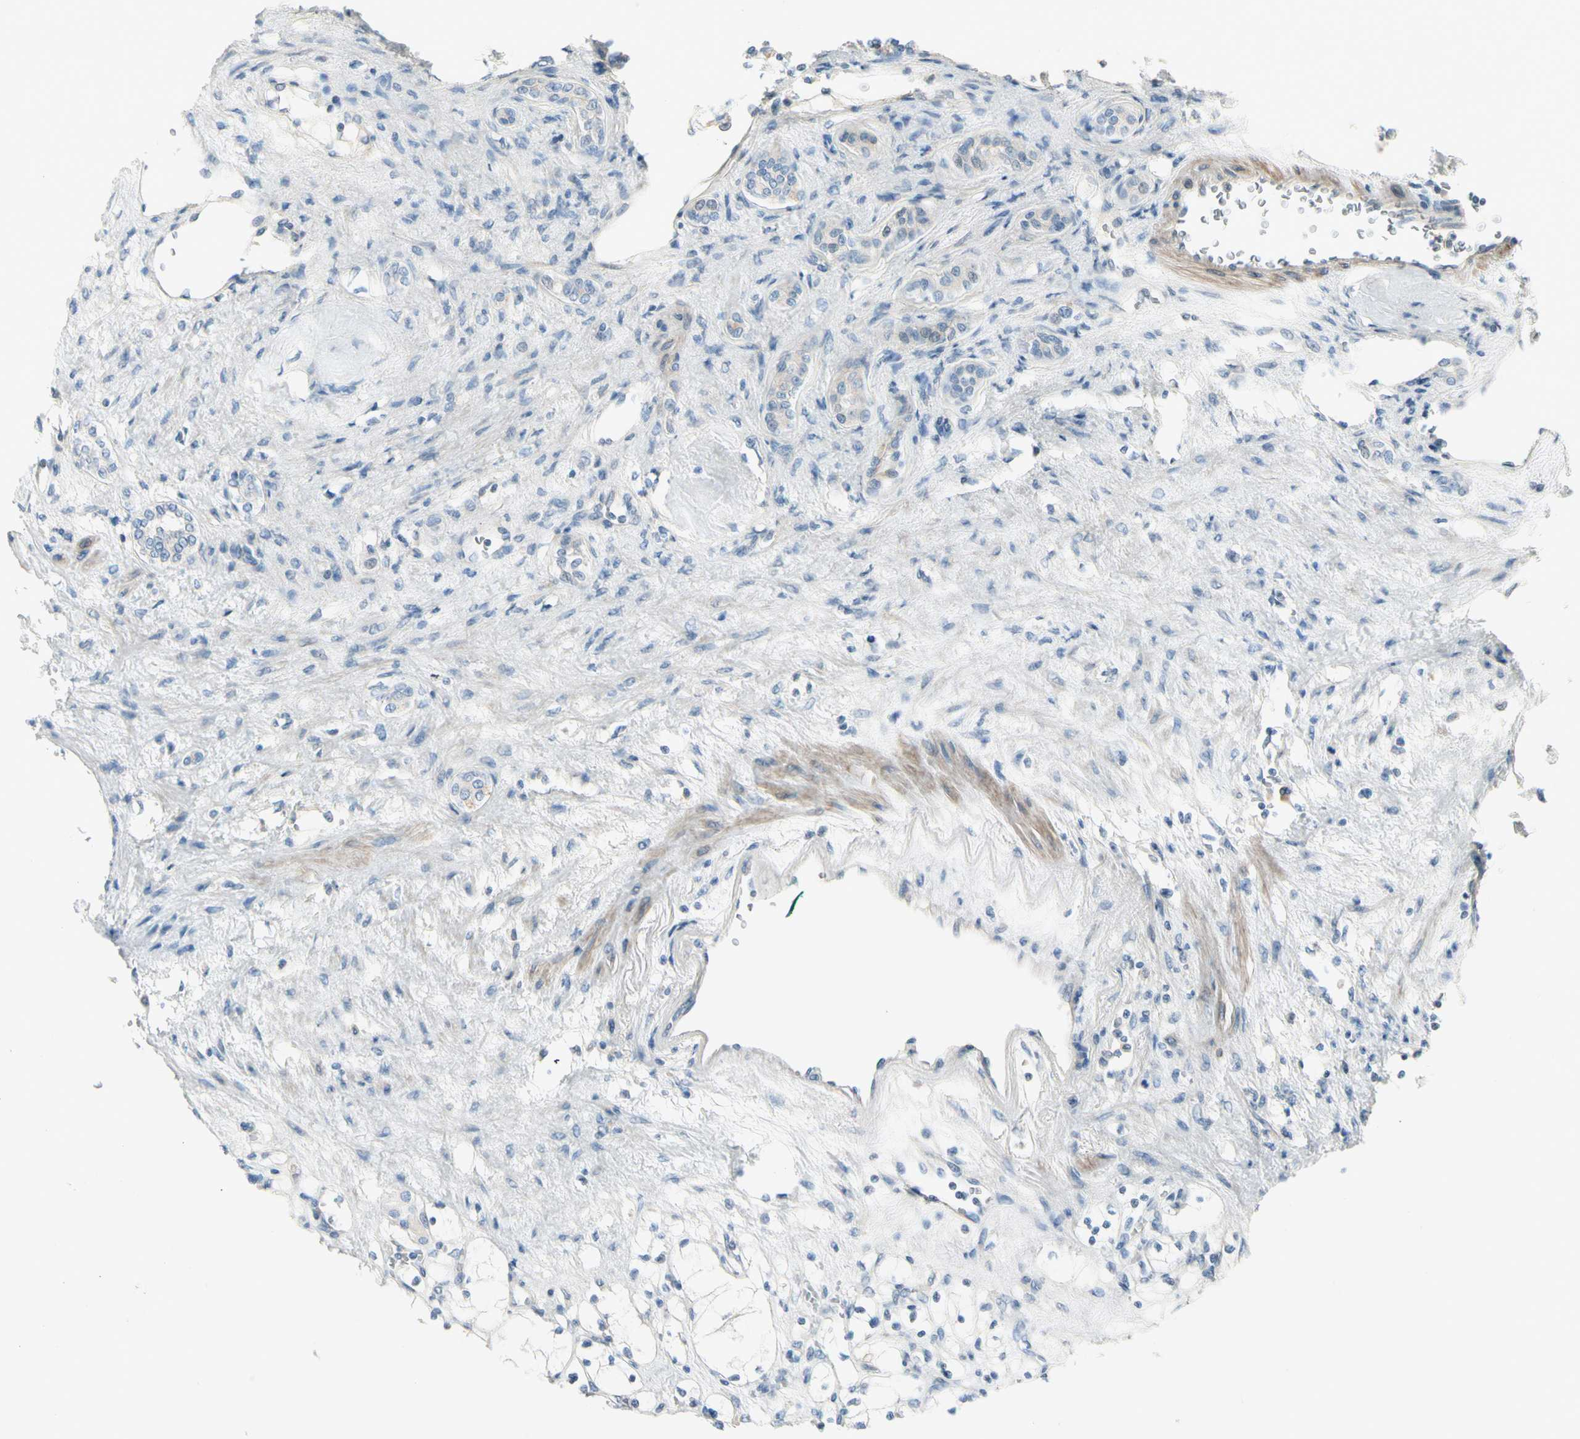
{"staining": {"intensity": "negative", "quantity": "none", "location": "none"}, "tissue": "renal cancer", "cell_type": "Tumor cells", "image_type": "cancer", "snomed": [{"axis": "morphology", "description": "Adenocarcinoma, NOS"}, {"axis": "topography", "description": "Kidney"}], "caption": "Immunohistochemical staining of human adenocarcinoma (renal) shows no significant staining in tumor cells. (Immunohistochemistry (ihc), brightfield microscopy, high magnification).", "gene": "CYP2E1", "patient": {"sex": "female", "age": 83}}